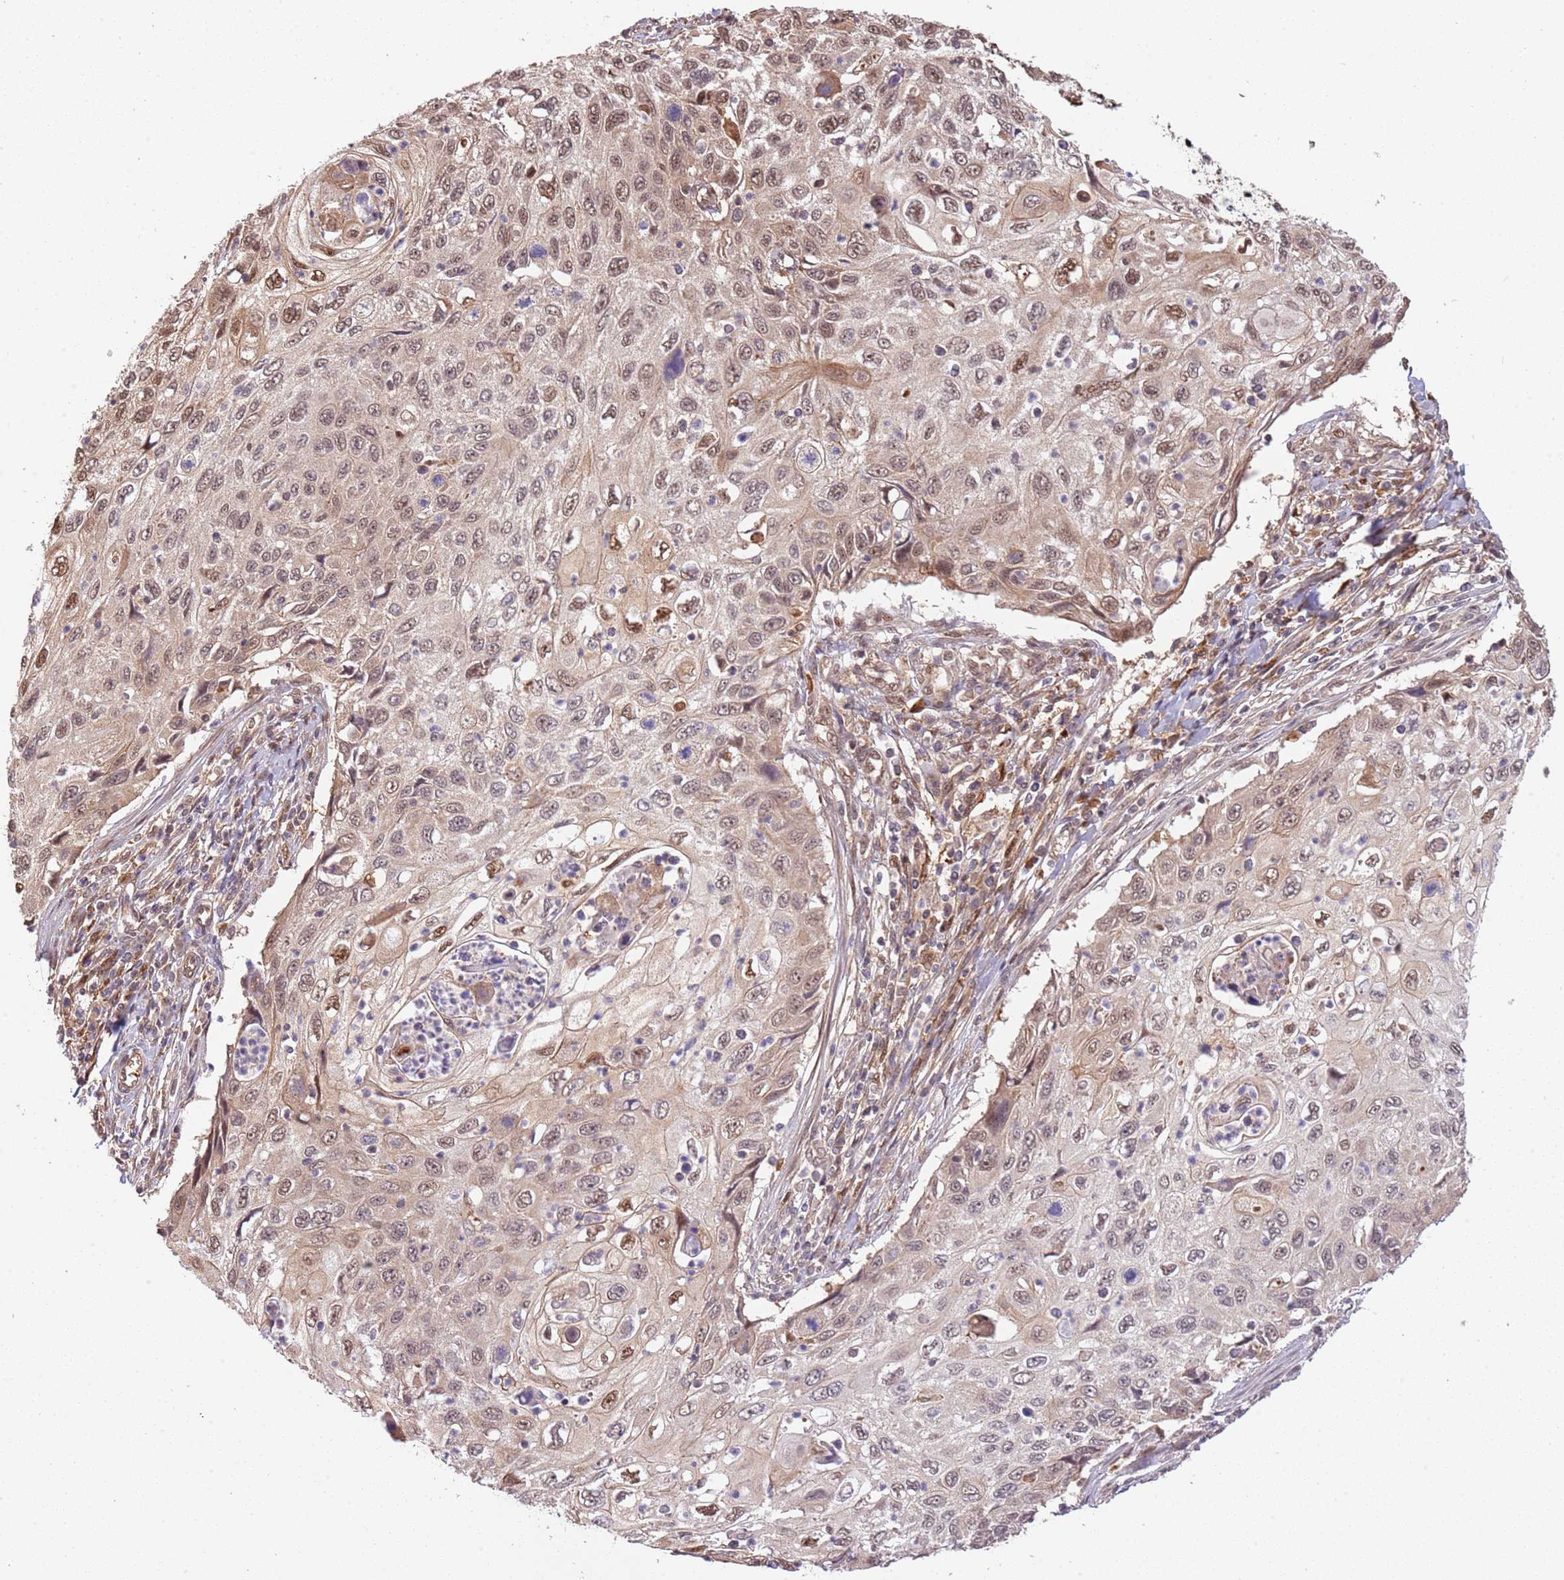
{"staining": {"intensity": "moderate", "quantity": "25%-75%", "location": "cytoplasmic/membranous,nuclear"}, "tissue": "cervical cancer", "cell_type": "Tumor cells", "image_type": "cancer", "snomed": [{"axis": "morphology", "description": "Squamous cell carcinoma, NOS"}, {"axis": "topography", "description": "Cervix"}], "caption": "Immunohistochemical staining of human cervical squamous cell carcinoma demonstrates medium levels of moderate cytoplasmic/membranous and nuclear positivity in about 25%-75% of tumor cells. The staining was performed using DAB to visualize the protein expression in brown, while the nuclei were stained in blue with hematoxylin (Magnification: 20x).", "gene": "PLSCR5", "patient": {"sex": "female", "age": 70}}